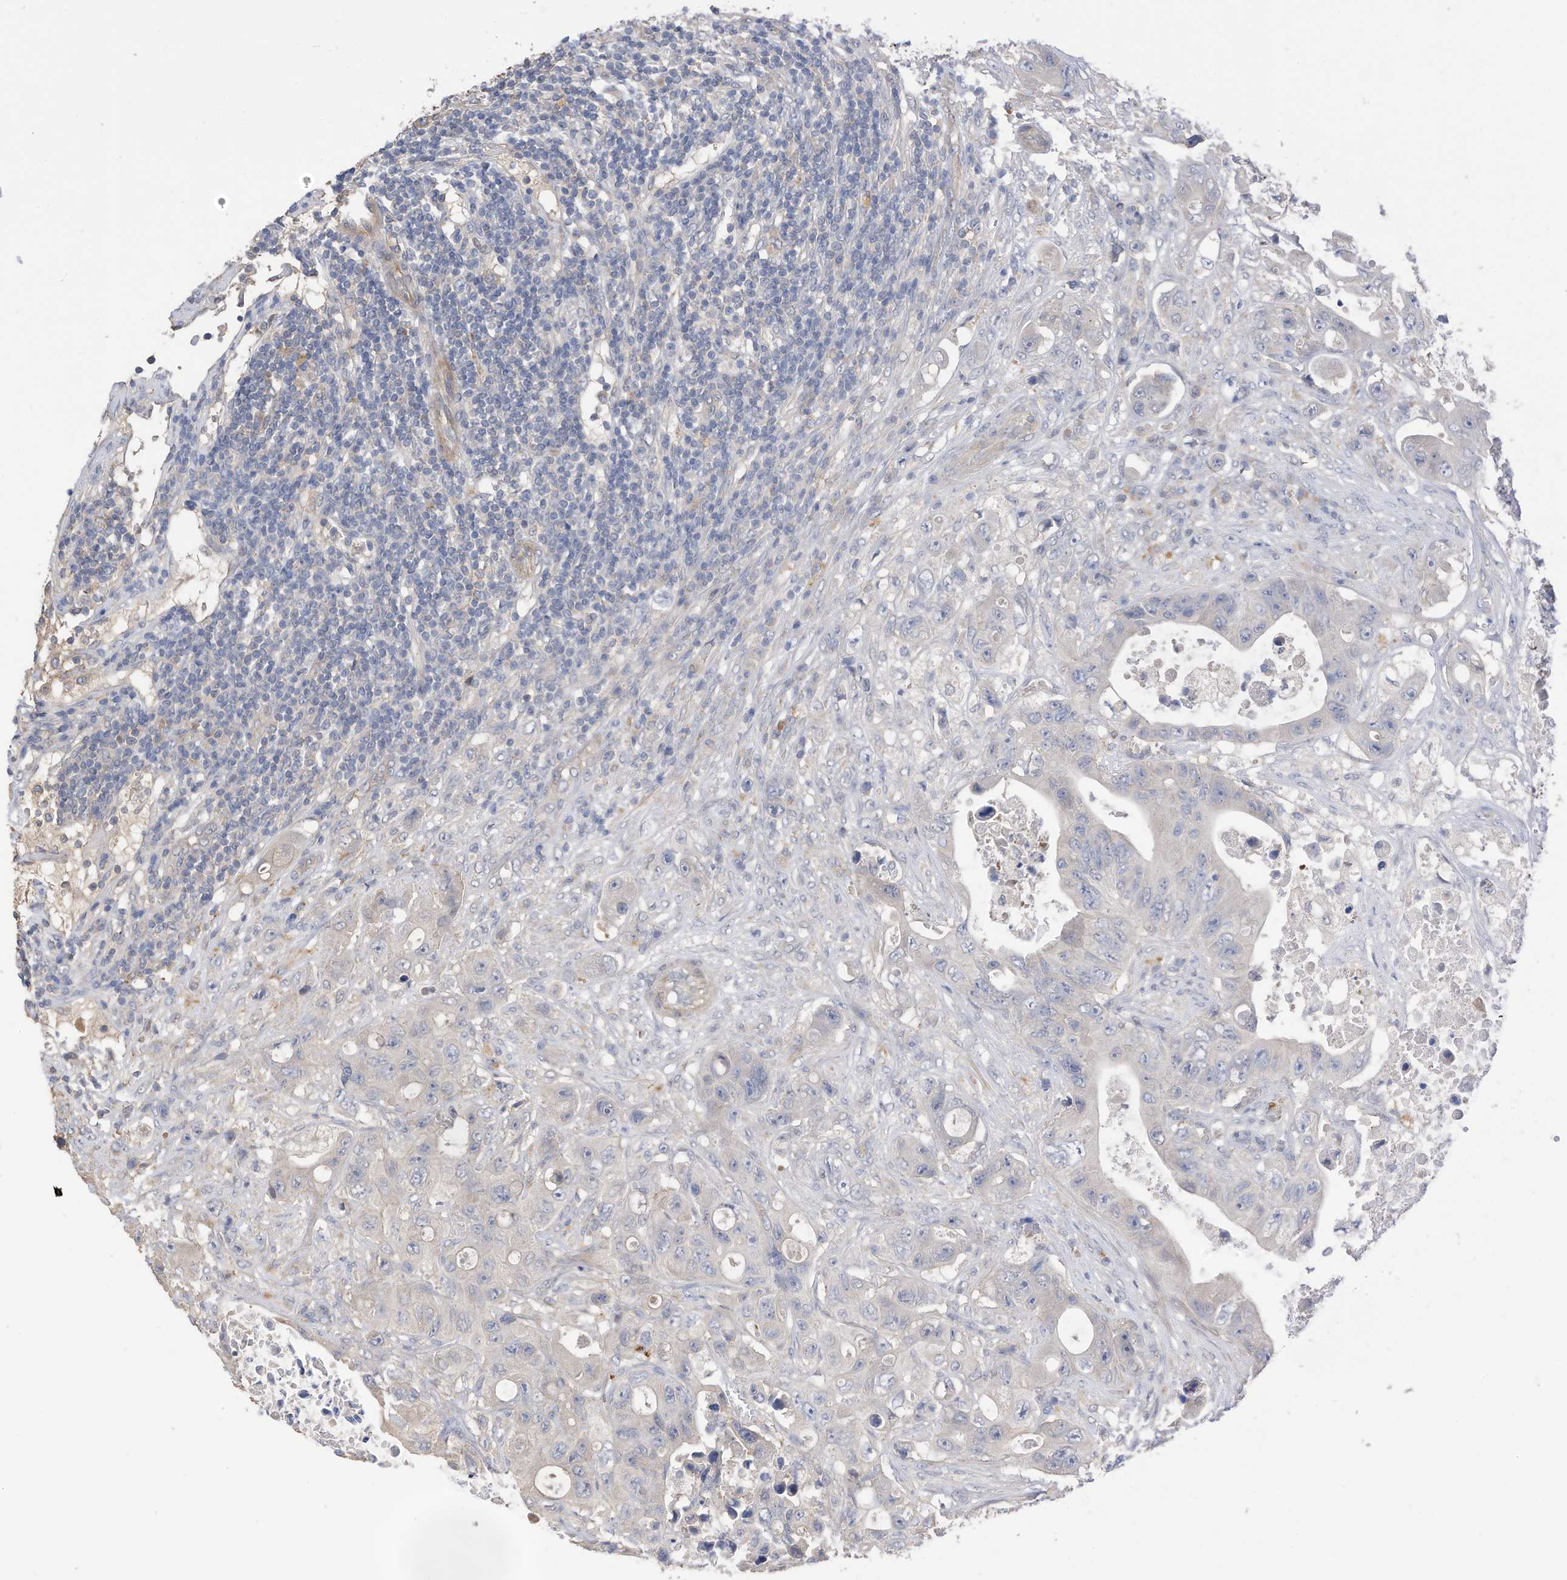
{"staining": {"intensity": "negative", "quantity": "none", "location": "none"}, "tissue": "colorectal cancer", "cell_type": "Tumor cells", "image_type": "cancer", "snomed": [{"axis": "morphology", "description": "Adenocarcinoma, NOS"}, {"axis": "topography", "description": "Colon"}], "caption": "Immunohistochemistry micrograph of neoplastic tissue: colorectal adenocarcinoma stained with DAB exhibits no significant protein expression in tumor cells.", "gene": "REC8", "patient": {"sex": "female", "age": 46}}